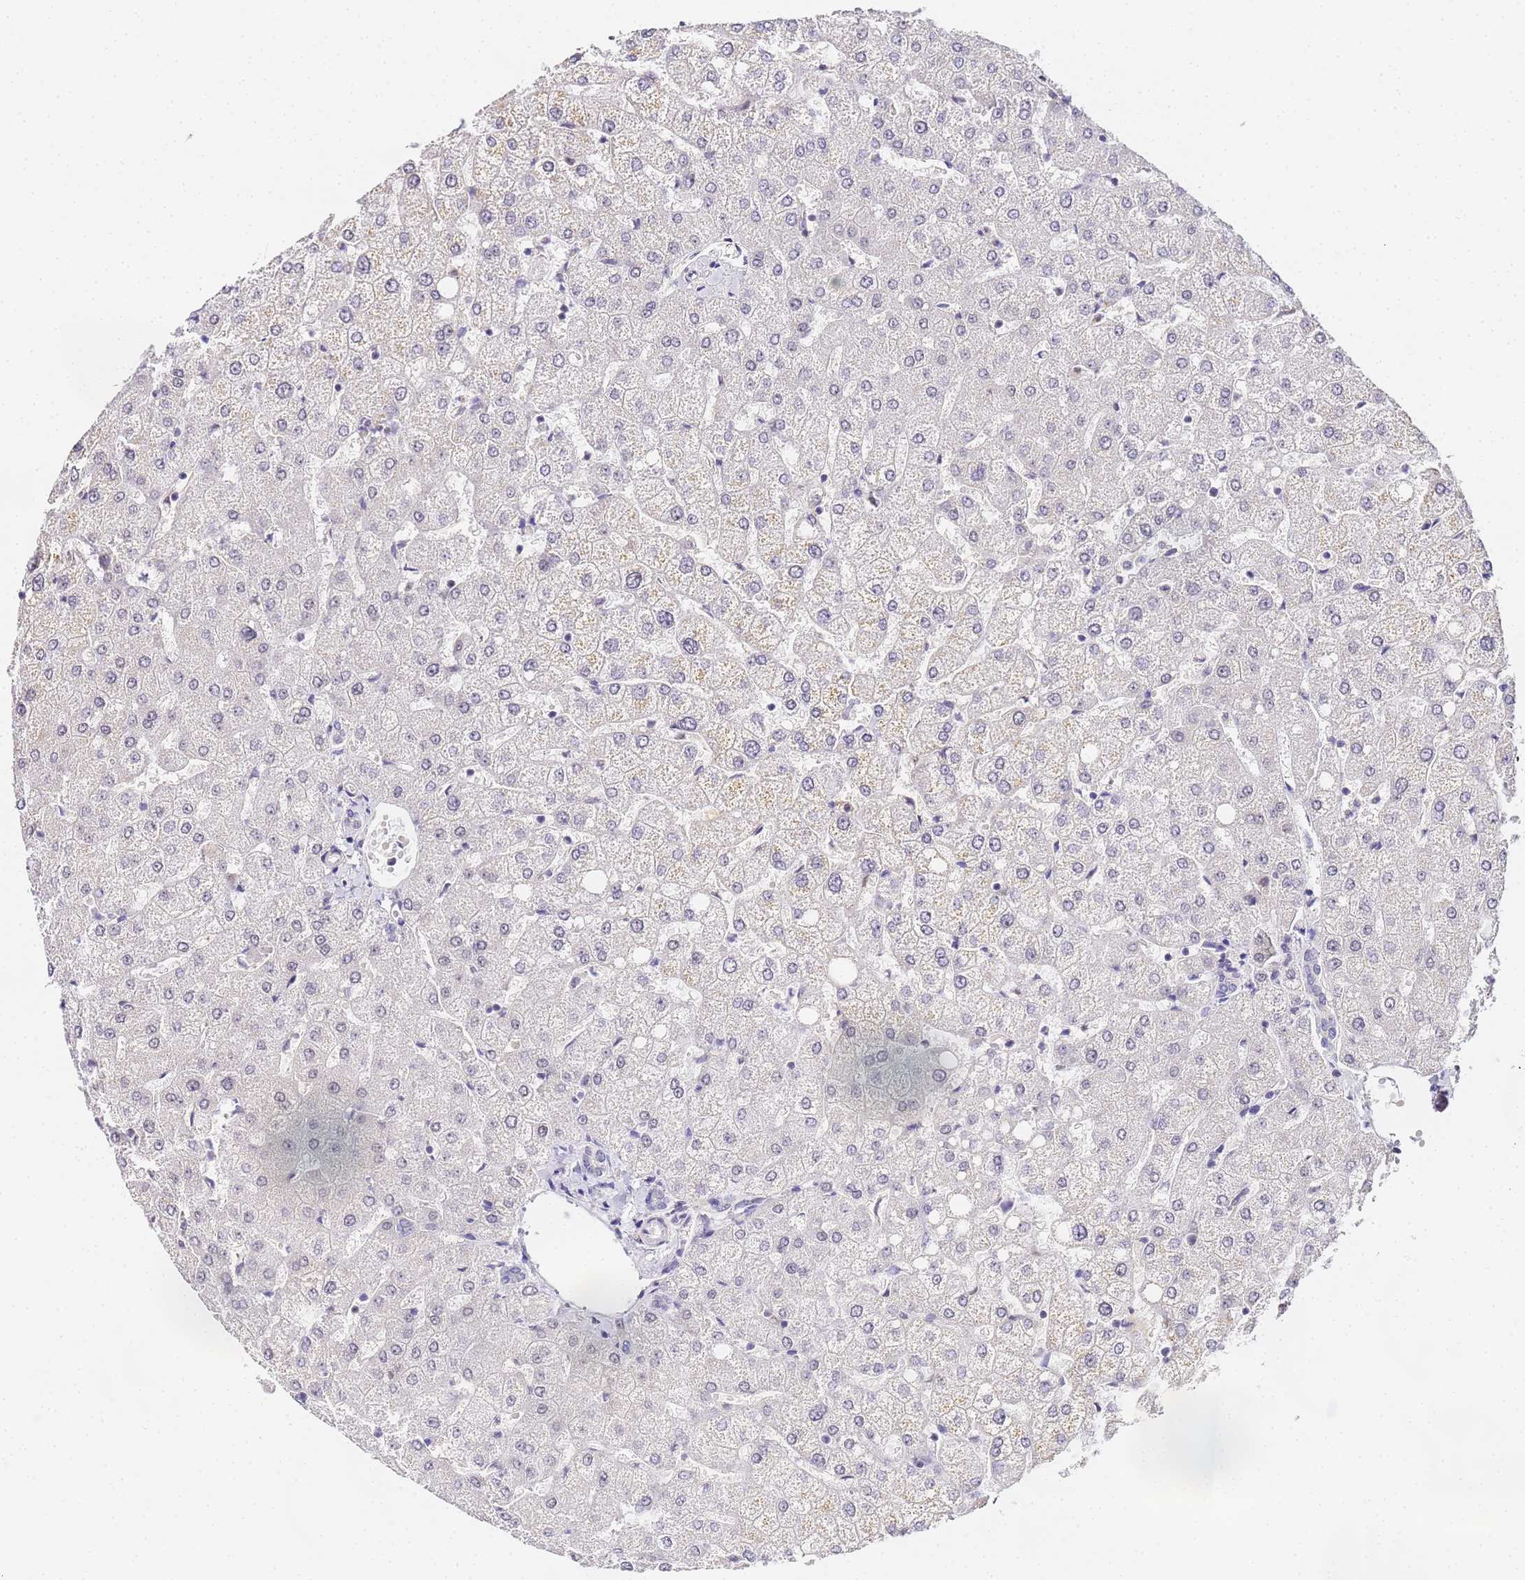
{"staining": {"intensity": "negative", "quantity": "none", "location": "none"}, "tissue": "liver", "cell_type": "Cholangiocytes", "image_type": "normal", "snomed": [{"axis": "morphology", "description": "Normal tissue, NOS"}, {"axis": "topography", "description": "Liver"}], "caption": "IHC histopathology image of benign liver: liver stained with DAB (3,3'-diaminobenzidine) demonstrates no significant protein positivity in cholangiocytes.", "gene": "LSM3", "patient": {"sex": "female", "age": 54}}